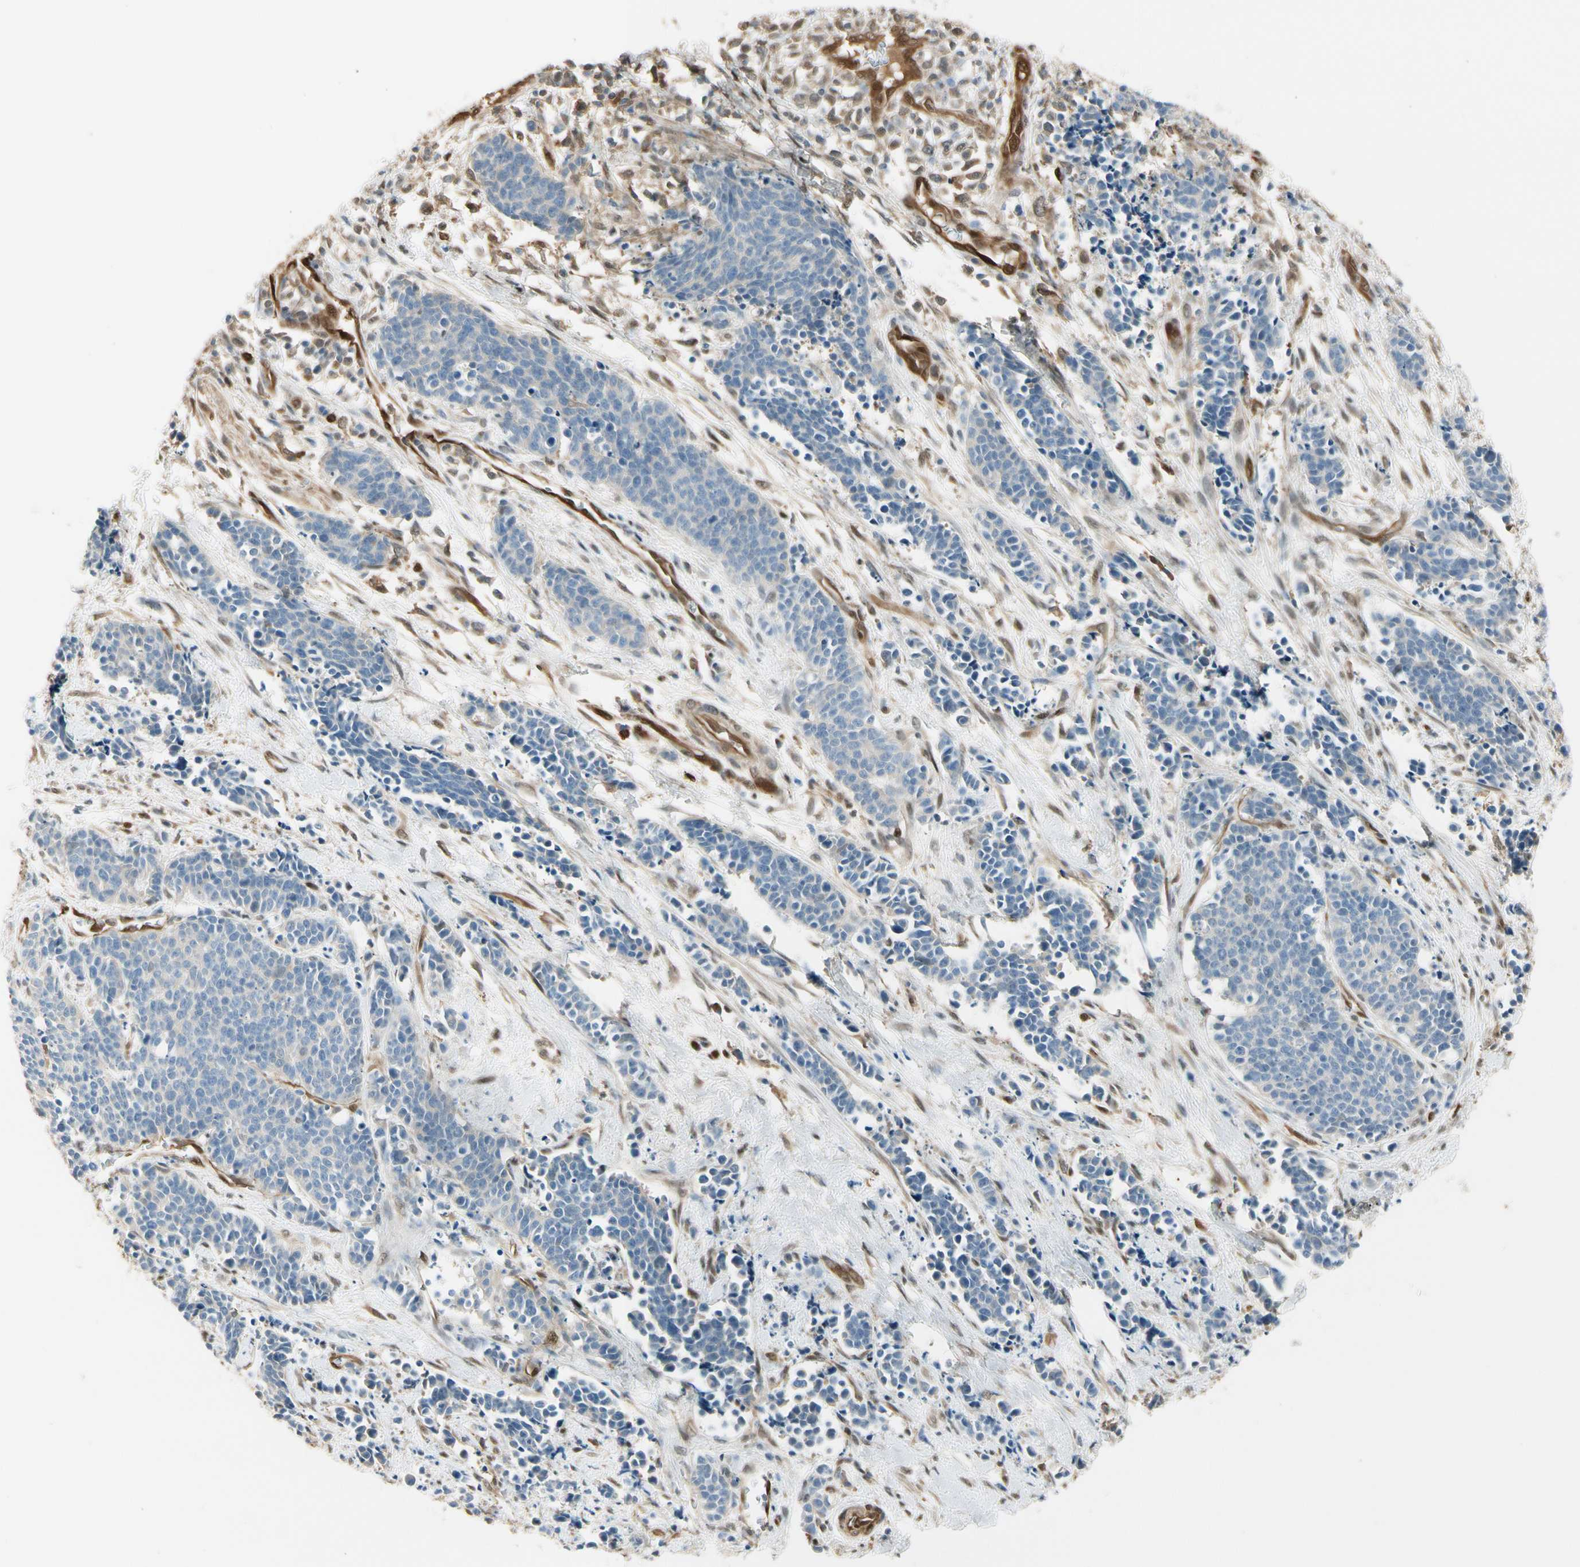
{"staining": {"intensity": "weak", "quantity": "<25%", "location": "cytoplasmic/membranous"}, "tissue": "cervical cancer", "cell_type": "Tumor cells", "image_type": "cancer", "snomed": [{"axis": "morphology", "description": "Squamous cell carcinoma, NOS"}, {"axis": "topography", "description": "Cervix"}], "caption": "A micrograph of squamous cell carcinoma (cervical) stained for a protein displays no brown staining in tumor cells.", "gene": "SERPINB6", "patient": {"sex": "female", "age": 35}}